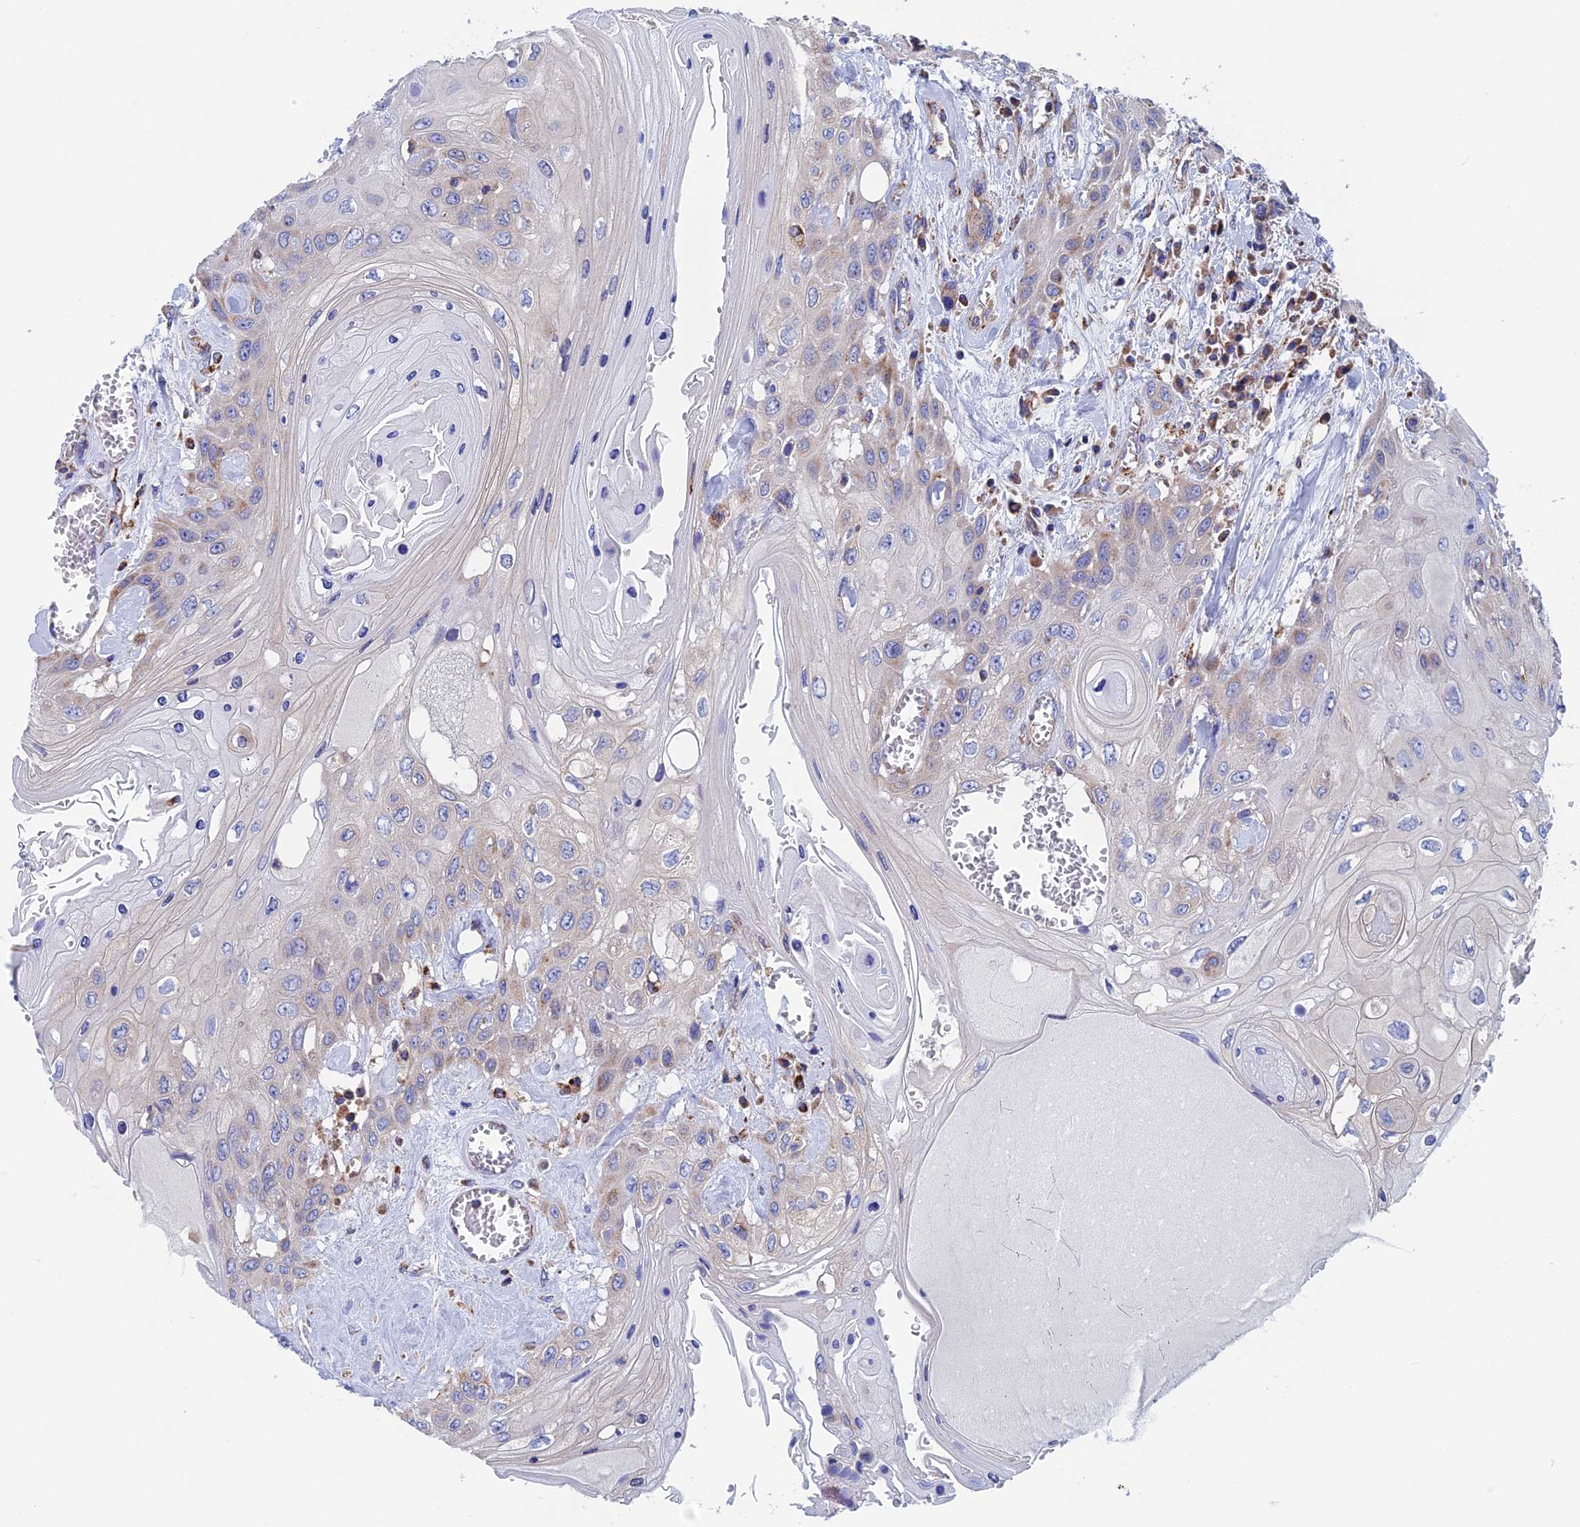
{"staining": {"intensity": "weak", "quantity": "<25%", "location": "cytoplasmic/membranous"}, "tissue": "head and neck cancer", "cell_type": "Tumor cells", "image_type": "cancer", "snomed": [{"axis": "morphology", "description": "Squamous cell carcinoma, NOS"}, {"axis": "topography", "description": "Head-Neck"}], "caption": "Tumor cells are negative for protein expression in human head and neck cancer (squamous cell carcinoma). (Stains: DAB IHC with hematoxylin counter stain, Microscopy: brightfield microscopy at high magnification).", "gene": "WDR83", "patient": {"sex": "female", "age": 43}}